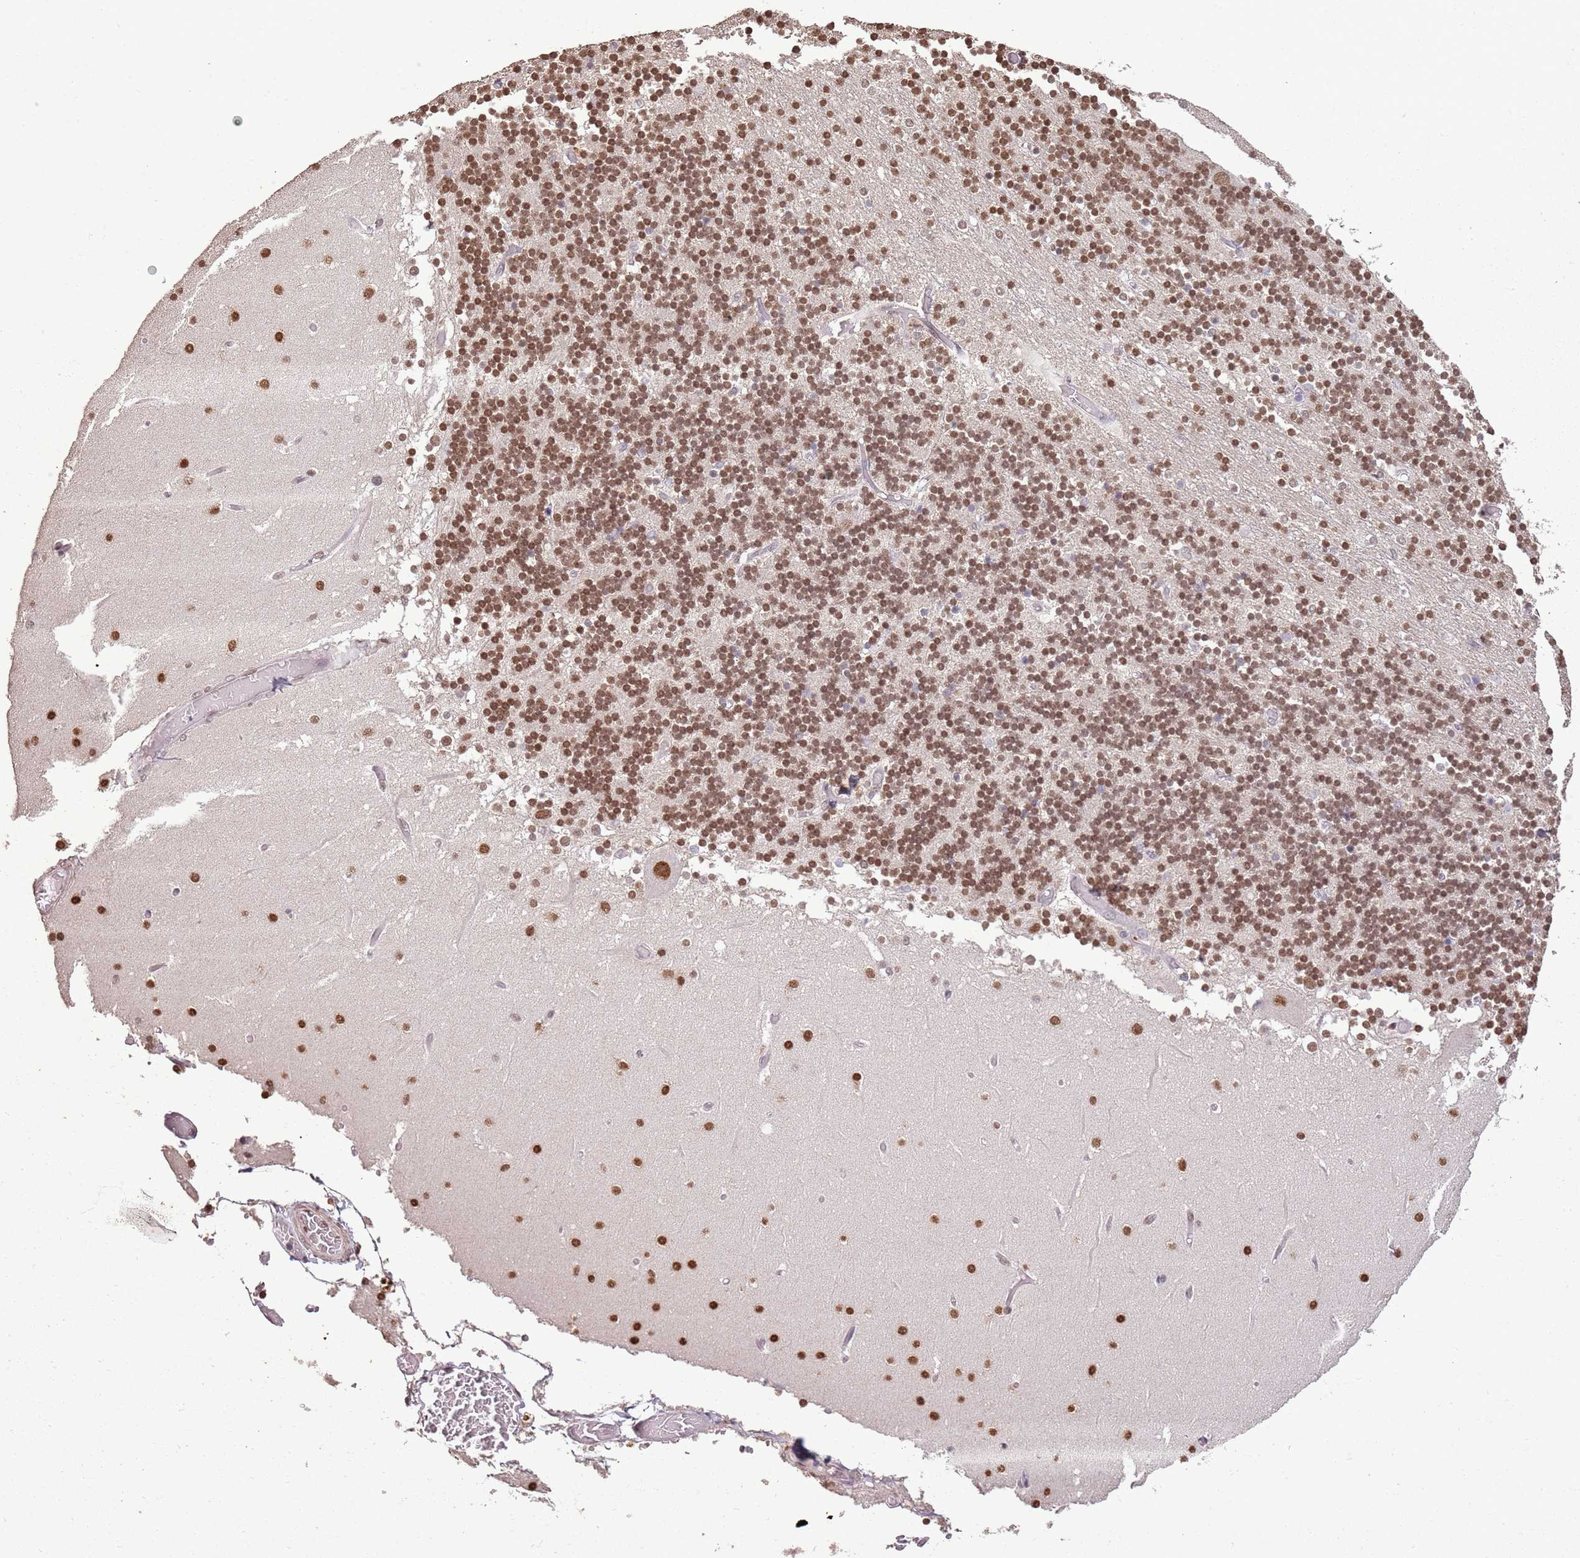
{"staining": {"intensity": "moderate", "quantity": ">75%", "location": "nuclear"}, "tissue": "cerebellum", "cell_type": "Cells in granular layer", "image_type": "normal", "snomed": [{"axis": "morphology", "description": "Normal tissue, NOS"}, {"axis": "topography", "description": "Cerebellum"}], "caption": "DAB immunohistochemical staining of normal cerebellum reveals moderate nuclear protein expression in about >75% of cells in granular layer.", "gene": "ARL14EP", "patient": {"sex": "female", "age": 28}}